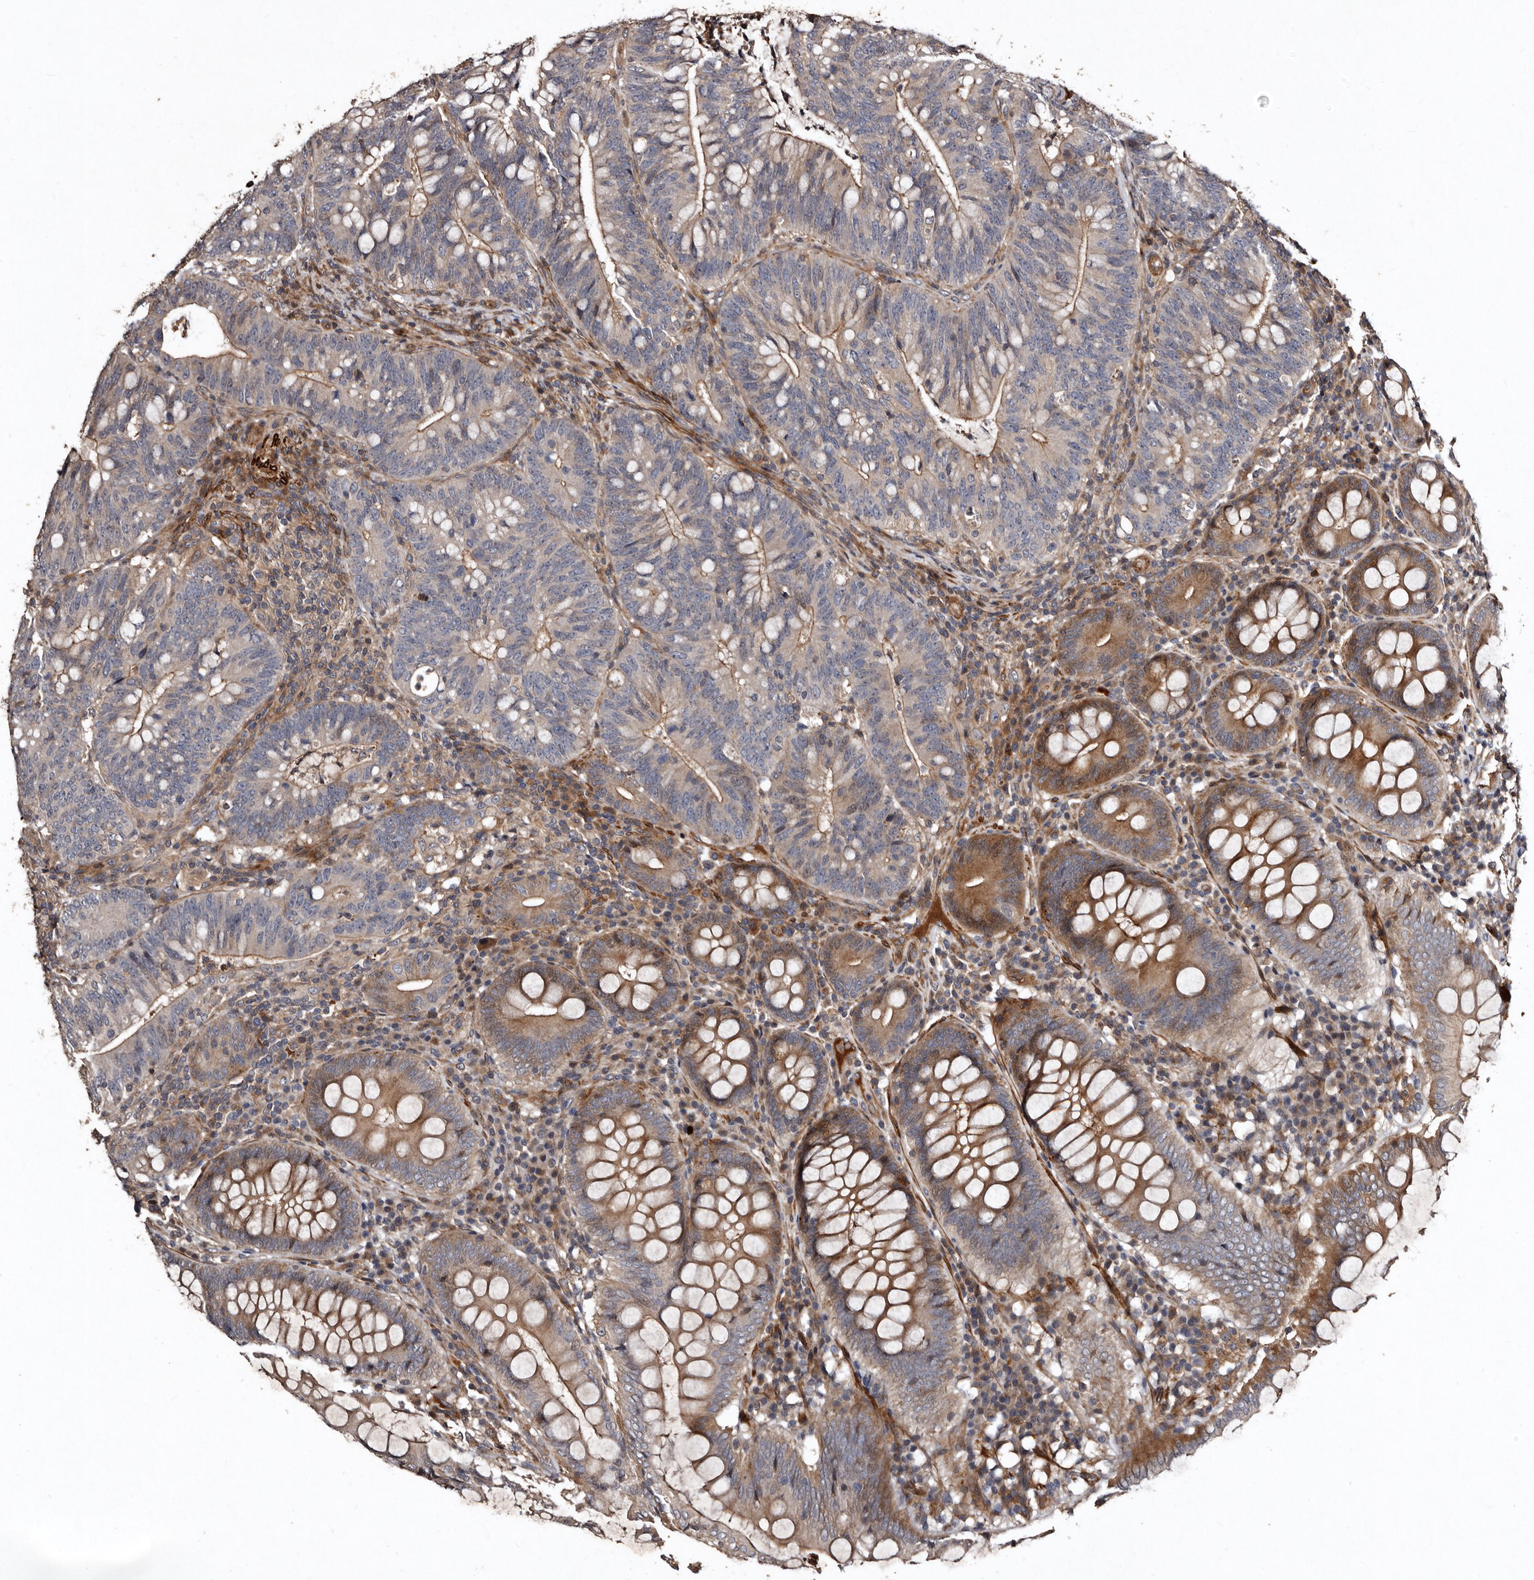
{"staining": {"intensity": "moderate", "quantity": "<25%", "location": "cytoplasmic/membranous"}, "tissue": "colorectal cancer", "cell_type": "Tumor cells", "image_type": "cancer", "snomed": [{"axis": "morphology", "description": "Adenocarcinoma, NOS"}, {"axis": "topography", "description": "Colon"}], "caption": "Adenocarcinoma (colorectal) stained with DAB (3,3'-diaminobenzidine) IHC demonstrates low levels of moderate cytoplasmic/membranous expression in approximately <25% of tumor cells.", "gene": "PRKD3", "patient": {"sex": "female", "age": 66}}